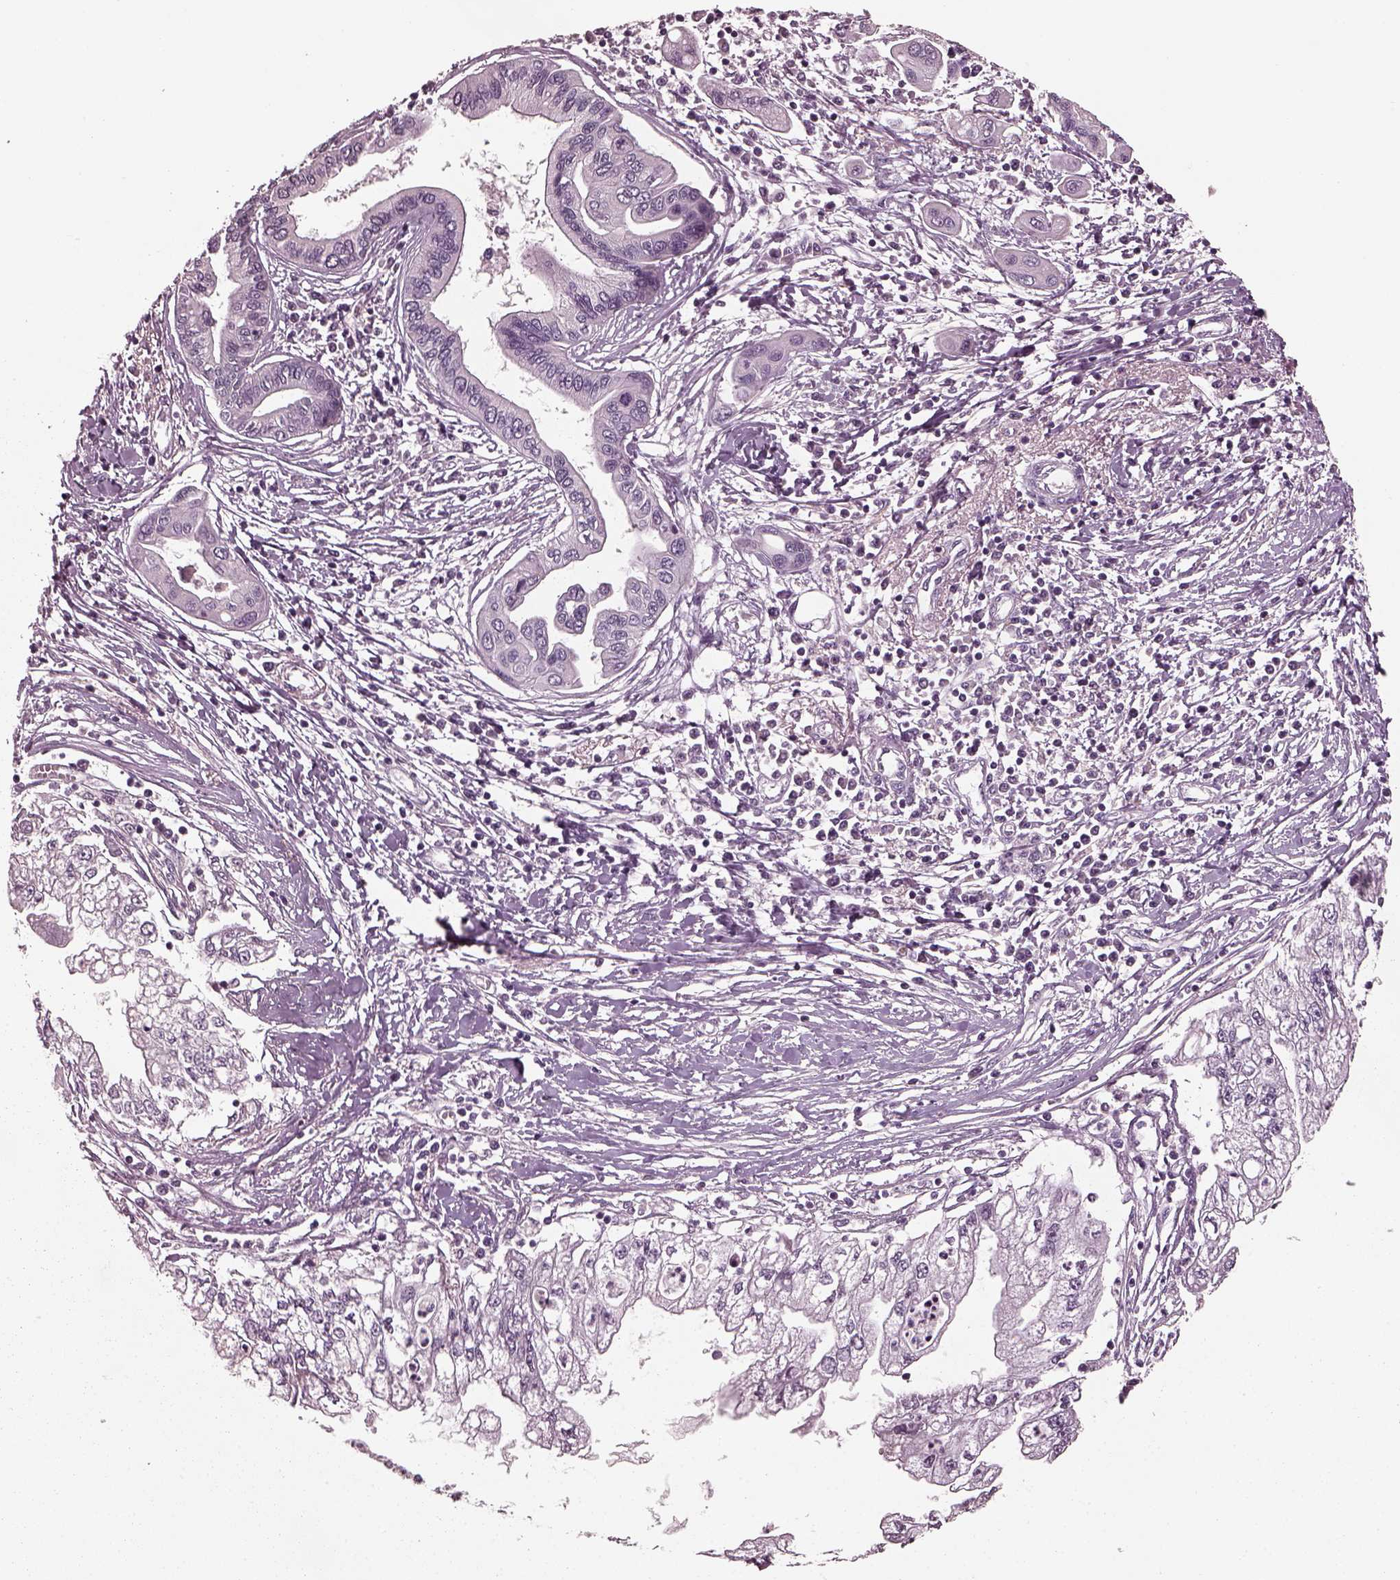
{"staining": {"intensity": "negative", "quantity": "none", "location": "none"}, "tissue": "pancreatic cancer", "cell_type": "Tumor cells", "image_type": "cancer", "snomed": [{"axis": "morphology", "description": "Adenocarcinoma, NOS"}, {"axis": "topography", "description": "Pancreas"}], "caption": "This is an immunohistochemistry image of adenocarcinoma (pancreatic). There is no staining in tumor cells.", "gene": "RCVRN", "patient": {"sex": "male", "age": 70}}